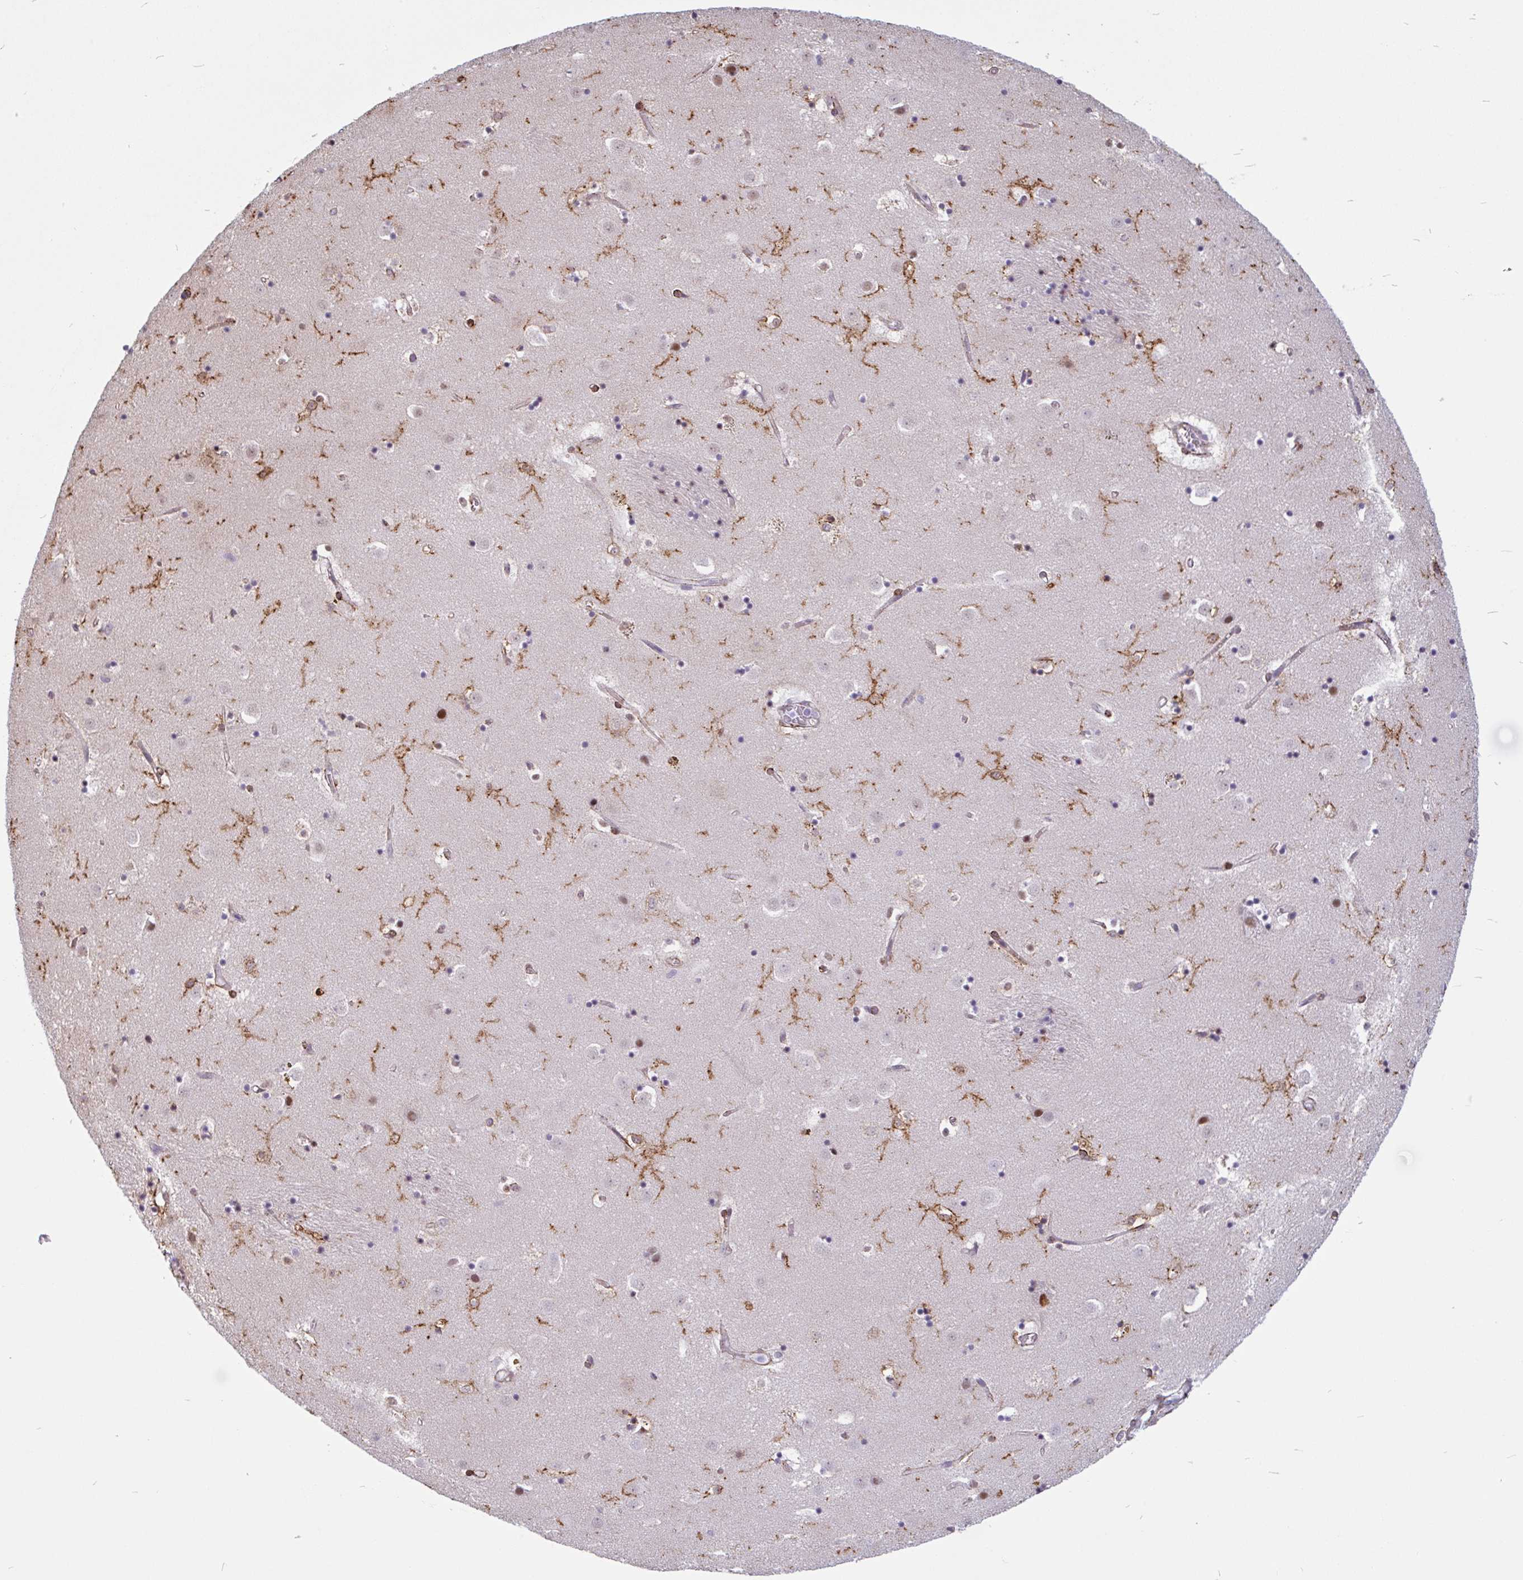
{"staining": {"intensity": "moderate", "quantity": "25%-75%", "location": "cytoplasmic/membranous,nuclear"}, "tissue": "caudate", "cell_type": "Glial cells", "image_type": "normal", "snomed": [{"axis": "morphology", "description": "Normal tissue, NOS"}, {"axis": "topography", "description": "Lateral ventricle wall"}], "caption": "This photomicrograph exhibits immunohistochemistry (IHC) staining of unremarkable caudate, with medium moderate cytoplasmic/membranous,nuclear expression in about 25%-75% of glial cells.", "gene": "TMEM119", "patient": {"sex": "male", "age": 58}}